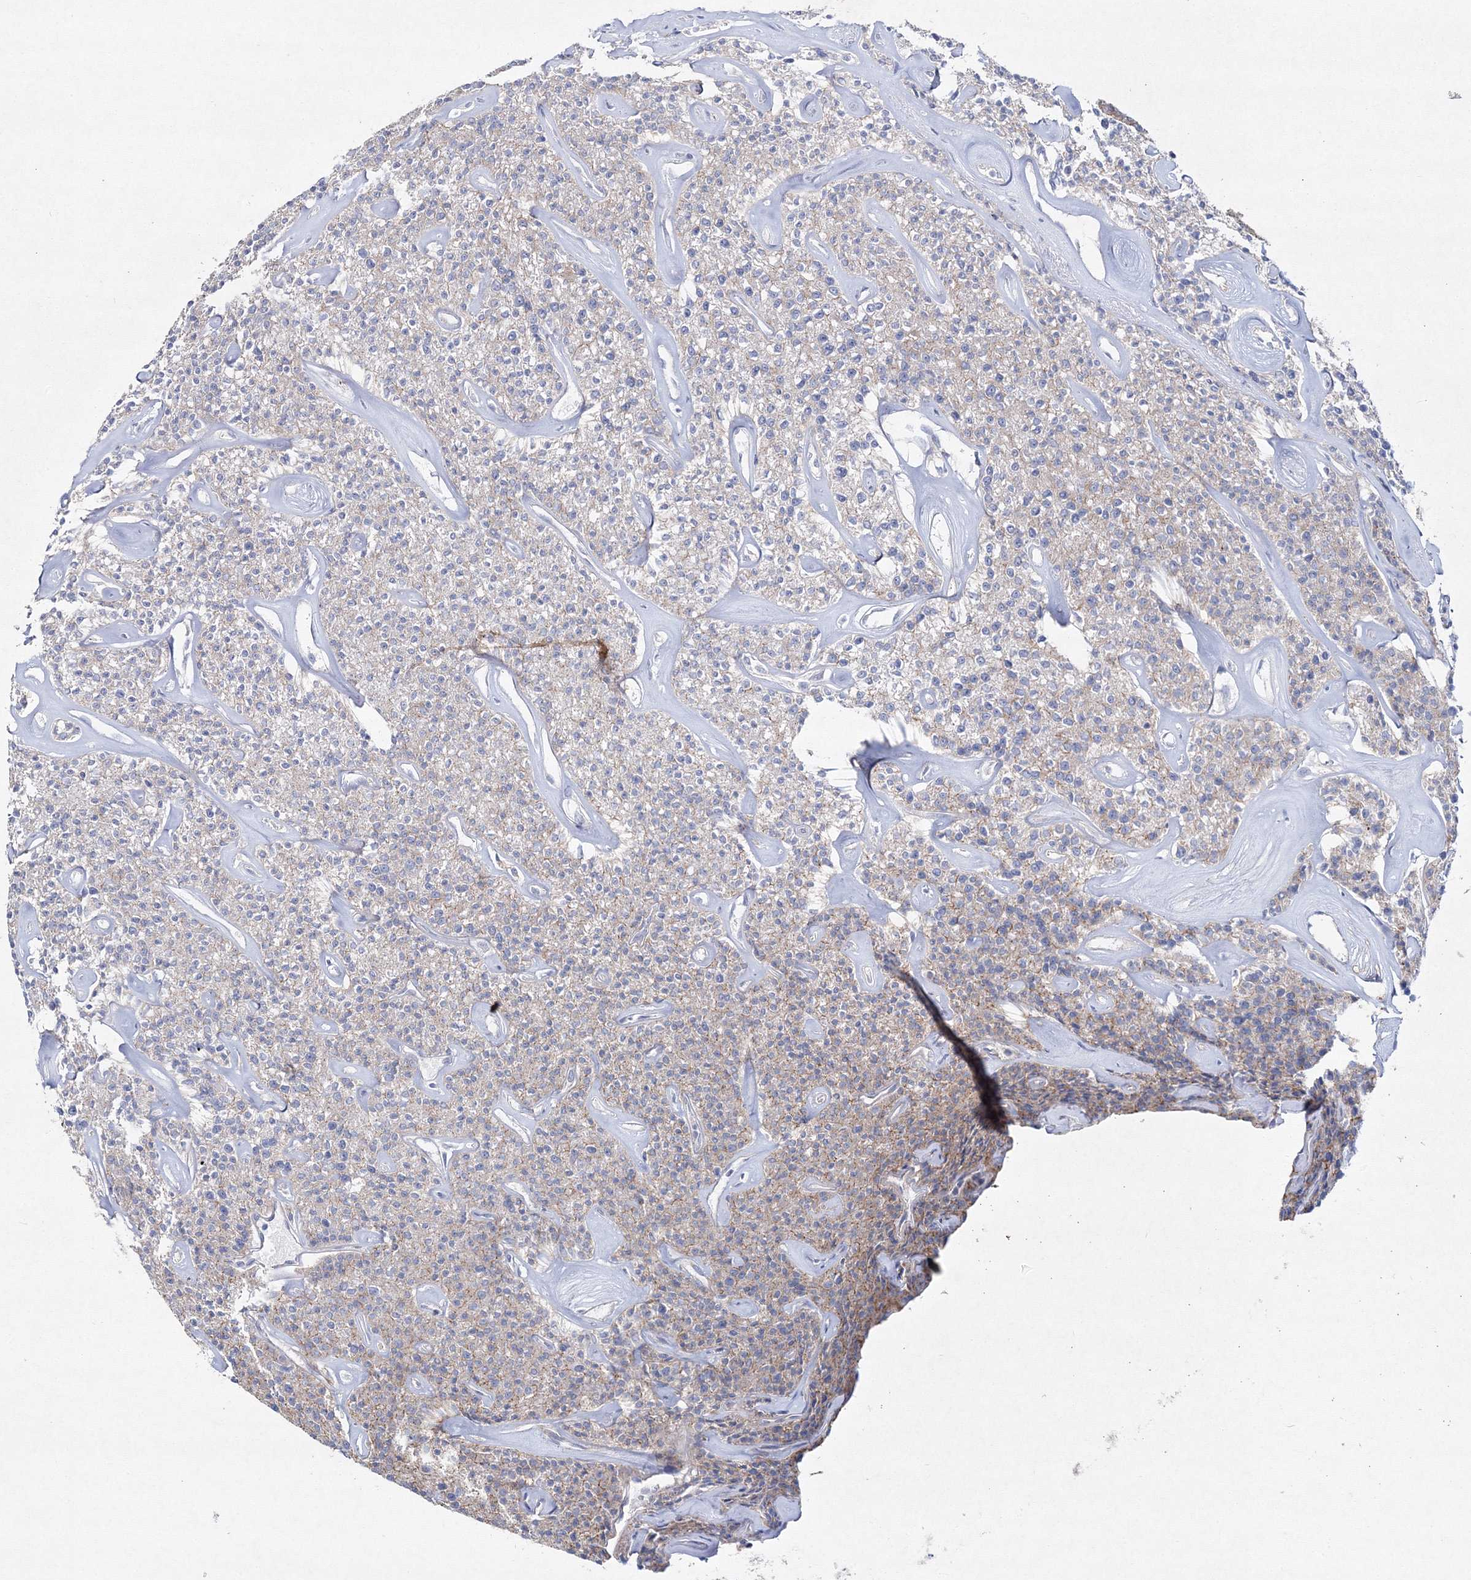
{"staining": {"intensity": "moderate", "quantity": "<25%", "location": "cytoplasmic/membranous"}, "tissue": "parathyroid gland", "cell_type": "Glandular cells", "image_type": "normal", "snomed": [{"axis": "morphology", "description": "Normal tissue, NOS"}, {"axis": "topography", "description": "Parathyroid gland"}], "caption": "Protein staining demonstrates moderate cytoplasmic/membranous staining in about <25% of glandular cells in benign parathyroid gland.", "gene": "NAA40", "patient": {"sex": "male", "age": 46}}